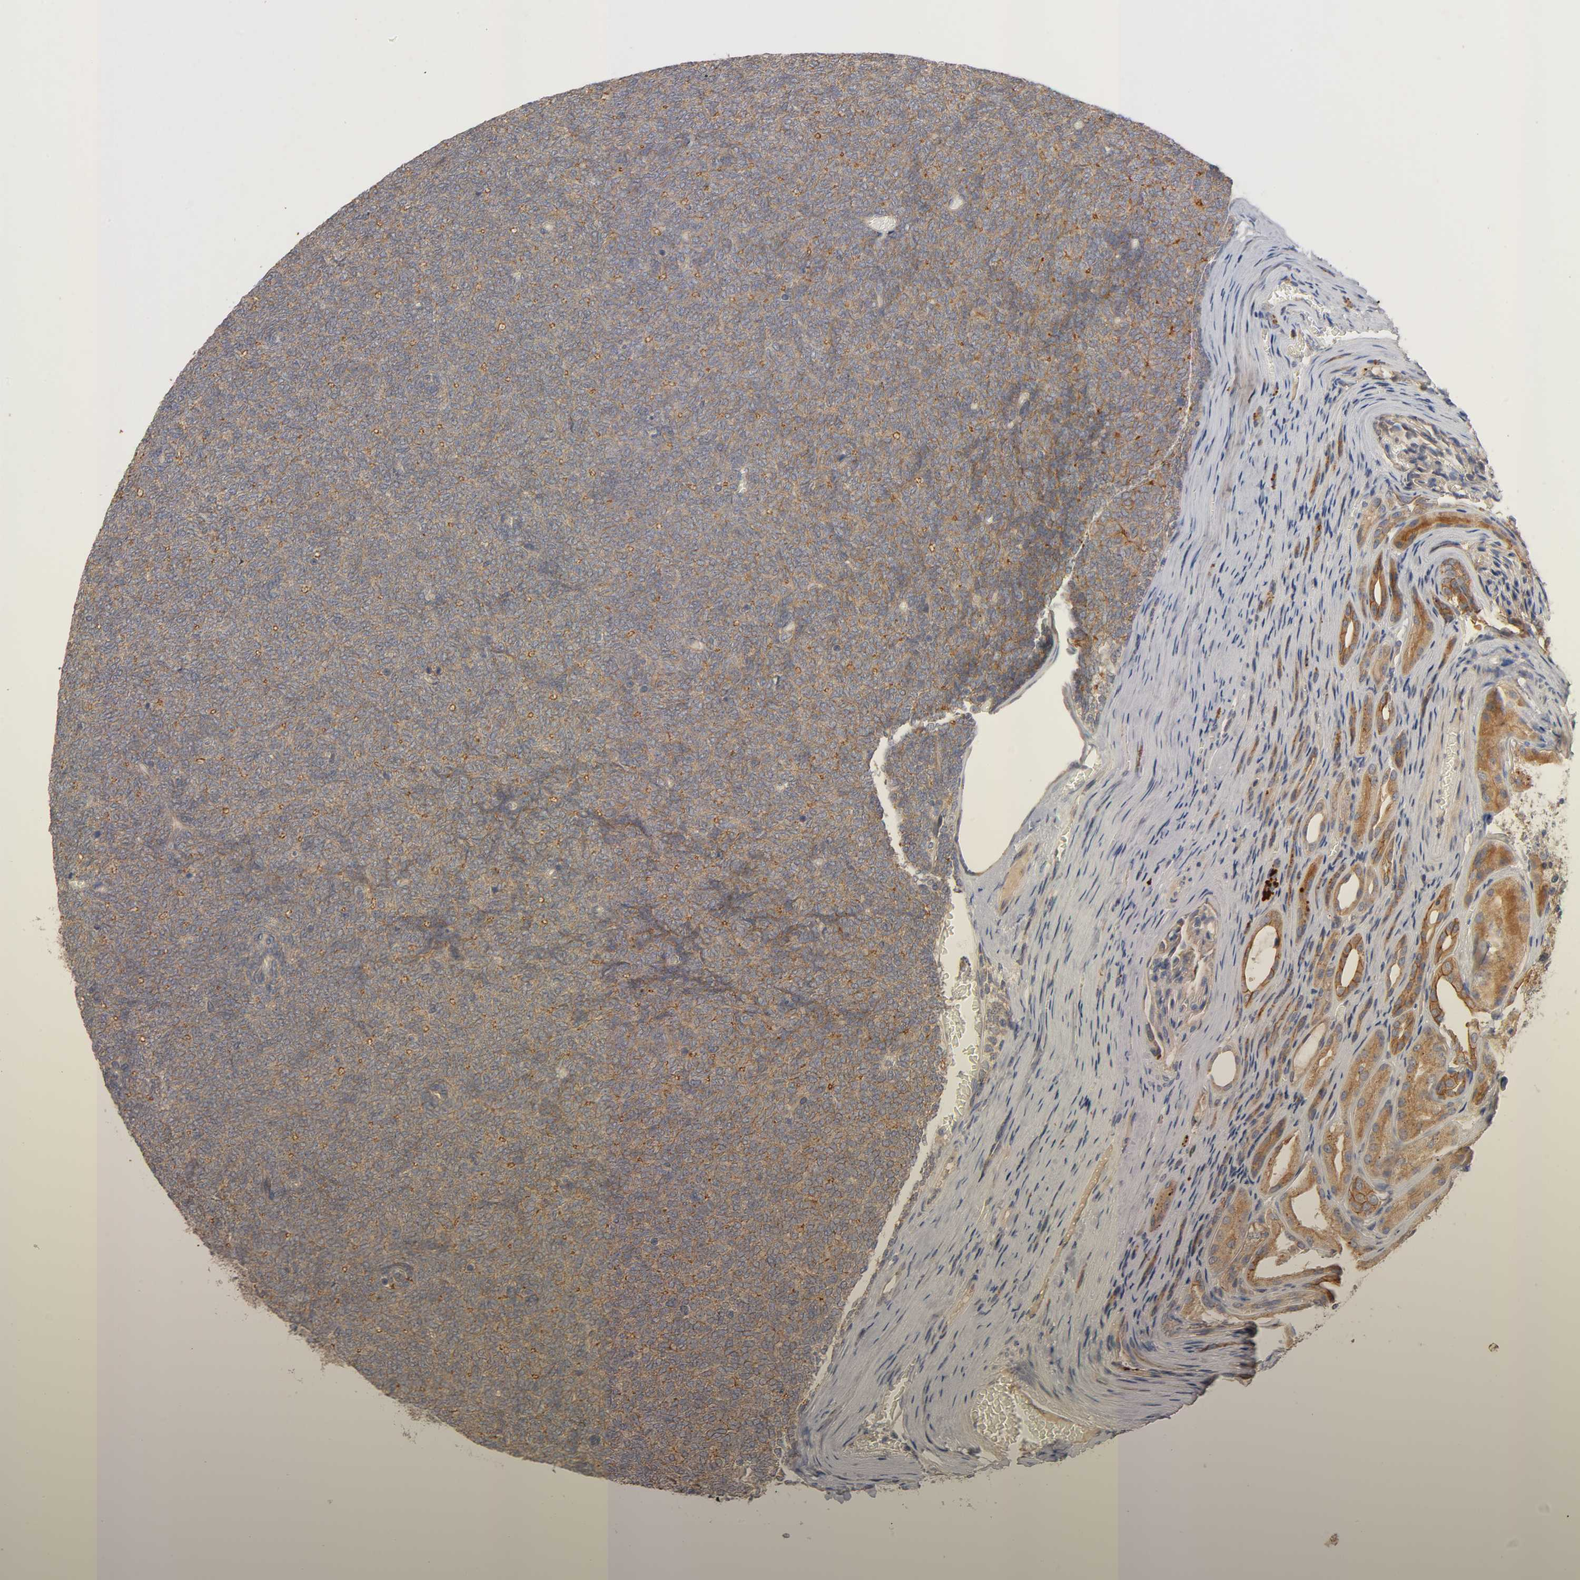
{"staining": {"intensity": "moderate", "quantity": ">75%", "location": "cytoplasmic/membranous"}, "tissue": "renal cancer", "cell_type": "Tumor cells", "image_type": "cancer", "snomed": [{"axis": "morphology", "description": "Neoplasm, malignant, NOS"}, {"axis": "topography", "description": "Kidney"}], "caption": "Renal cancer (malignant neoplasm) stained with a brown dye demonstrates moderate cytoplasmic/membranous positive positivity in about >75% of tumor cells.", "gene": "PDZD11", "patient": {"sex": "male", "age": 28}}